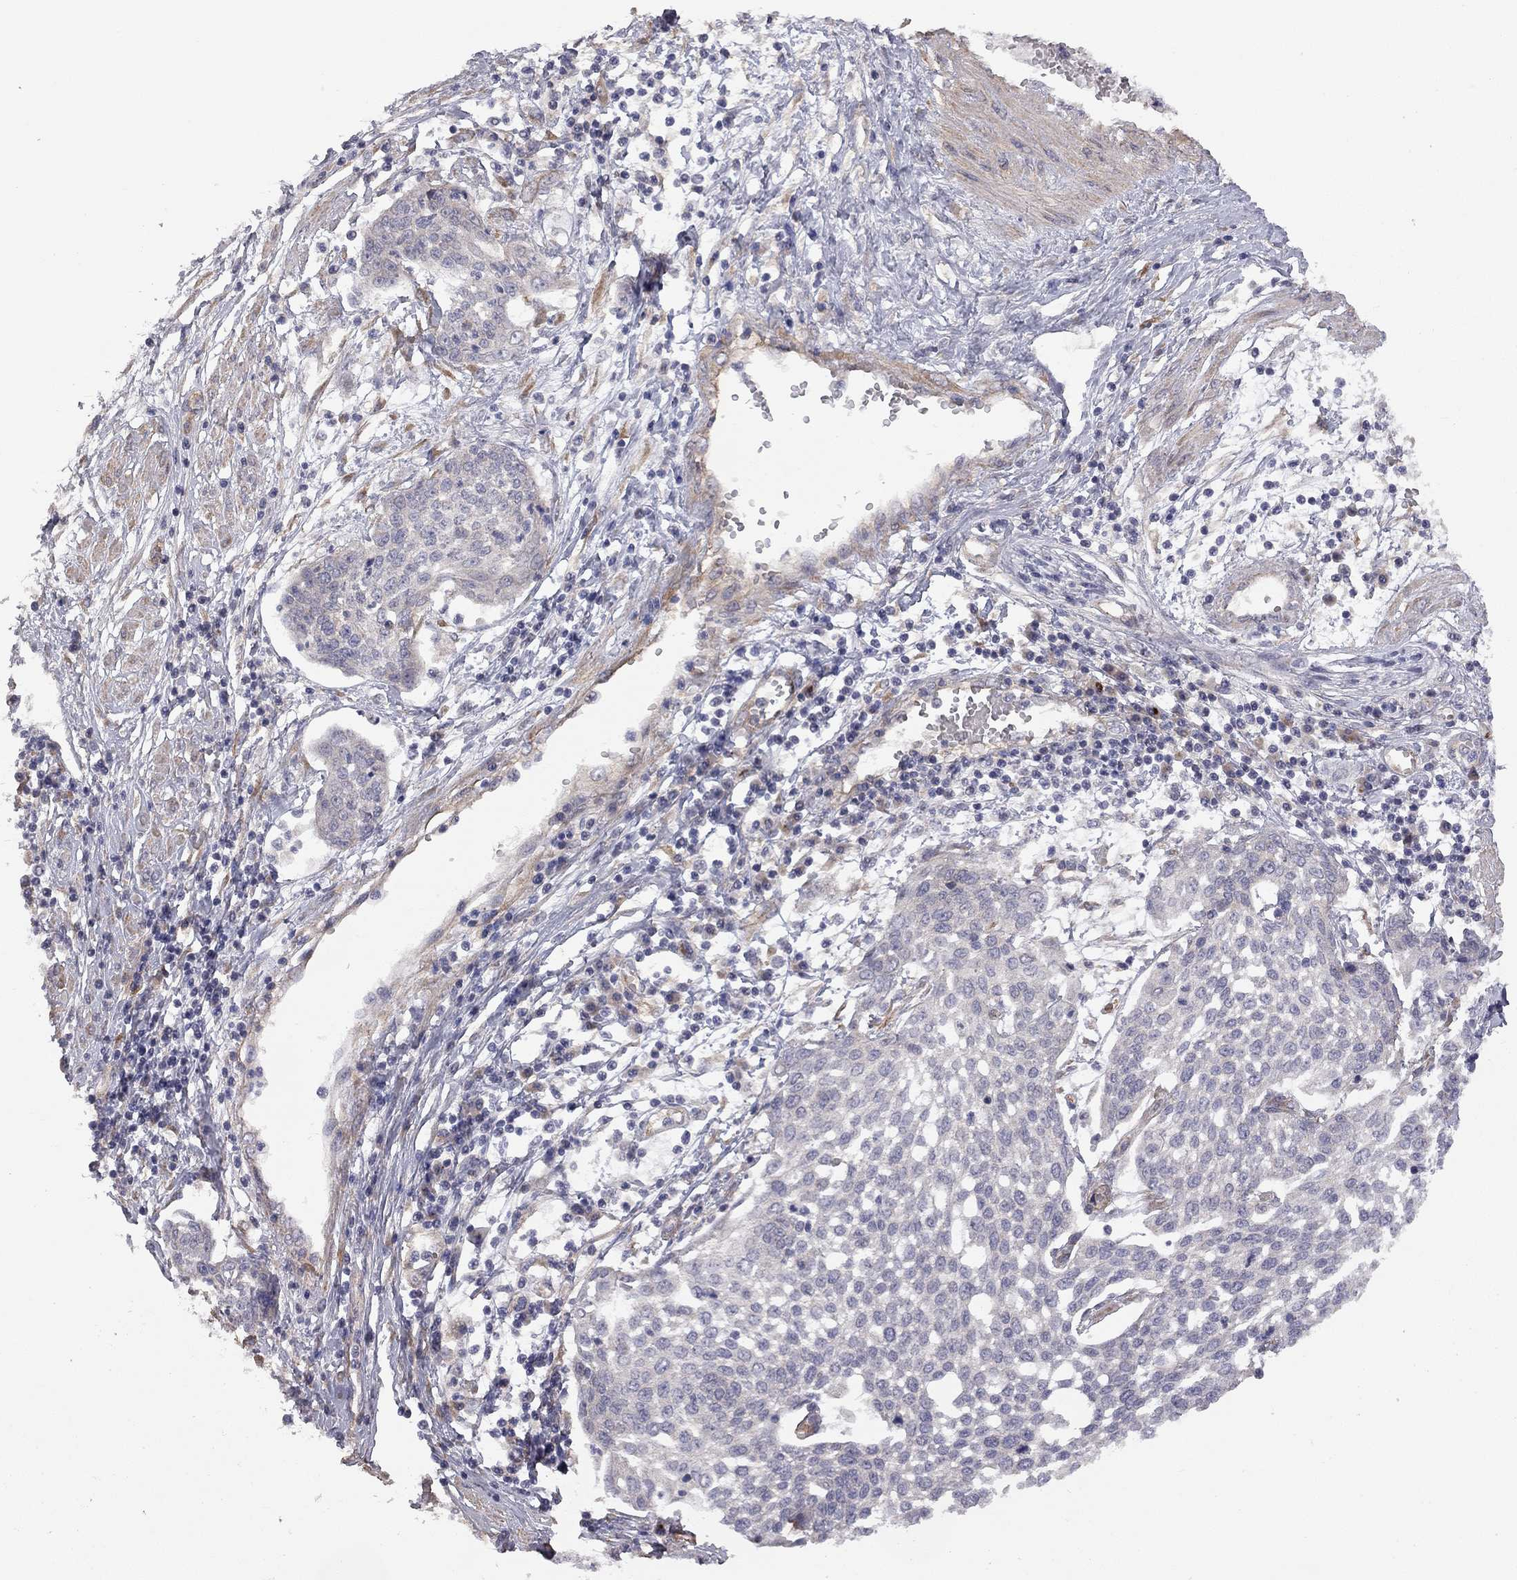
{"staining": {"intensity": "negative", "quantity": "none", "location": "none"}, "tissue": "cervical cancer", "cell_type": "Tumor cells", "image_type": "cancer", "snomed": [{"axis": "morphology", "description": "Squamous cell carcinoma, NOS"}, {"axis": "topography", "description": "Cervix"}], "caption": "High magnification brightfield microscopy of cervical squamous cell carcinoma stained with DAB (3,3'-diaminobenzidine) (brown) and counterstained with hematoxylin (blue): tumor cells show no significant positivity. (DAB IHC visualized using brightfield microscopy, high magnification).", "gene": "EXOC3L2", "patient": {"sex": "female", "age": 34}}